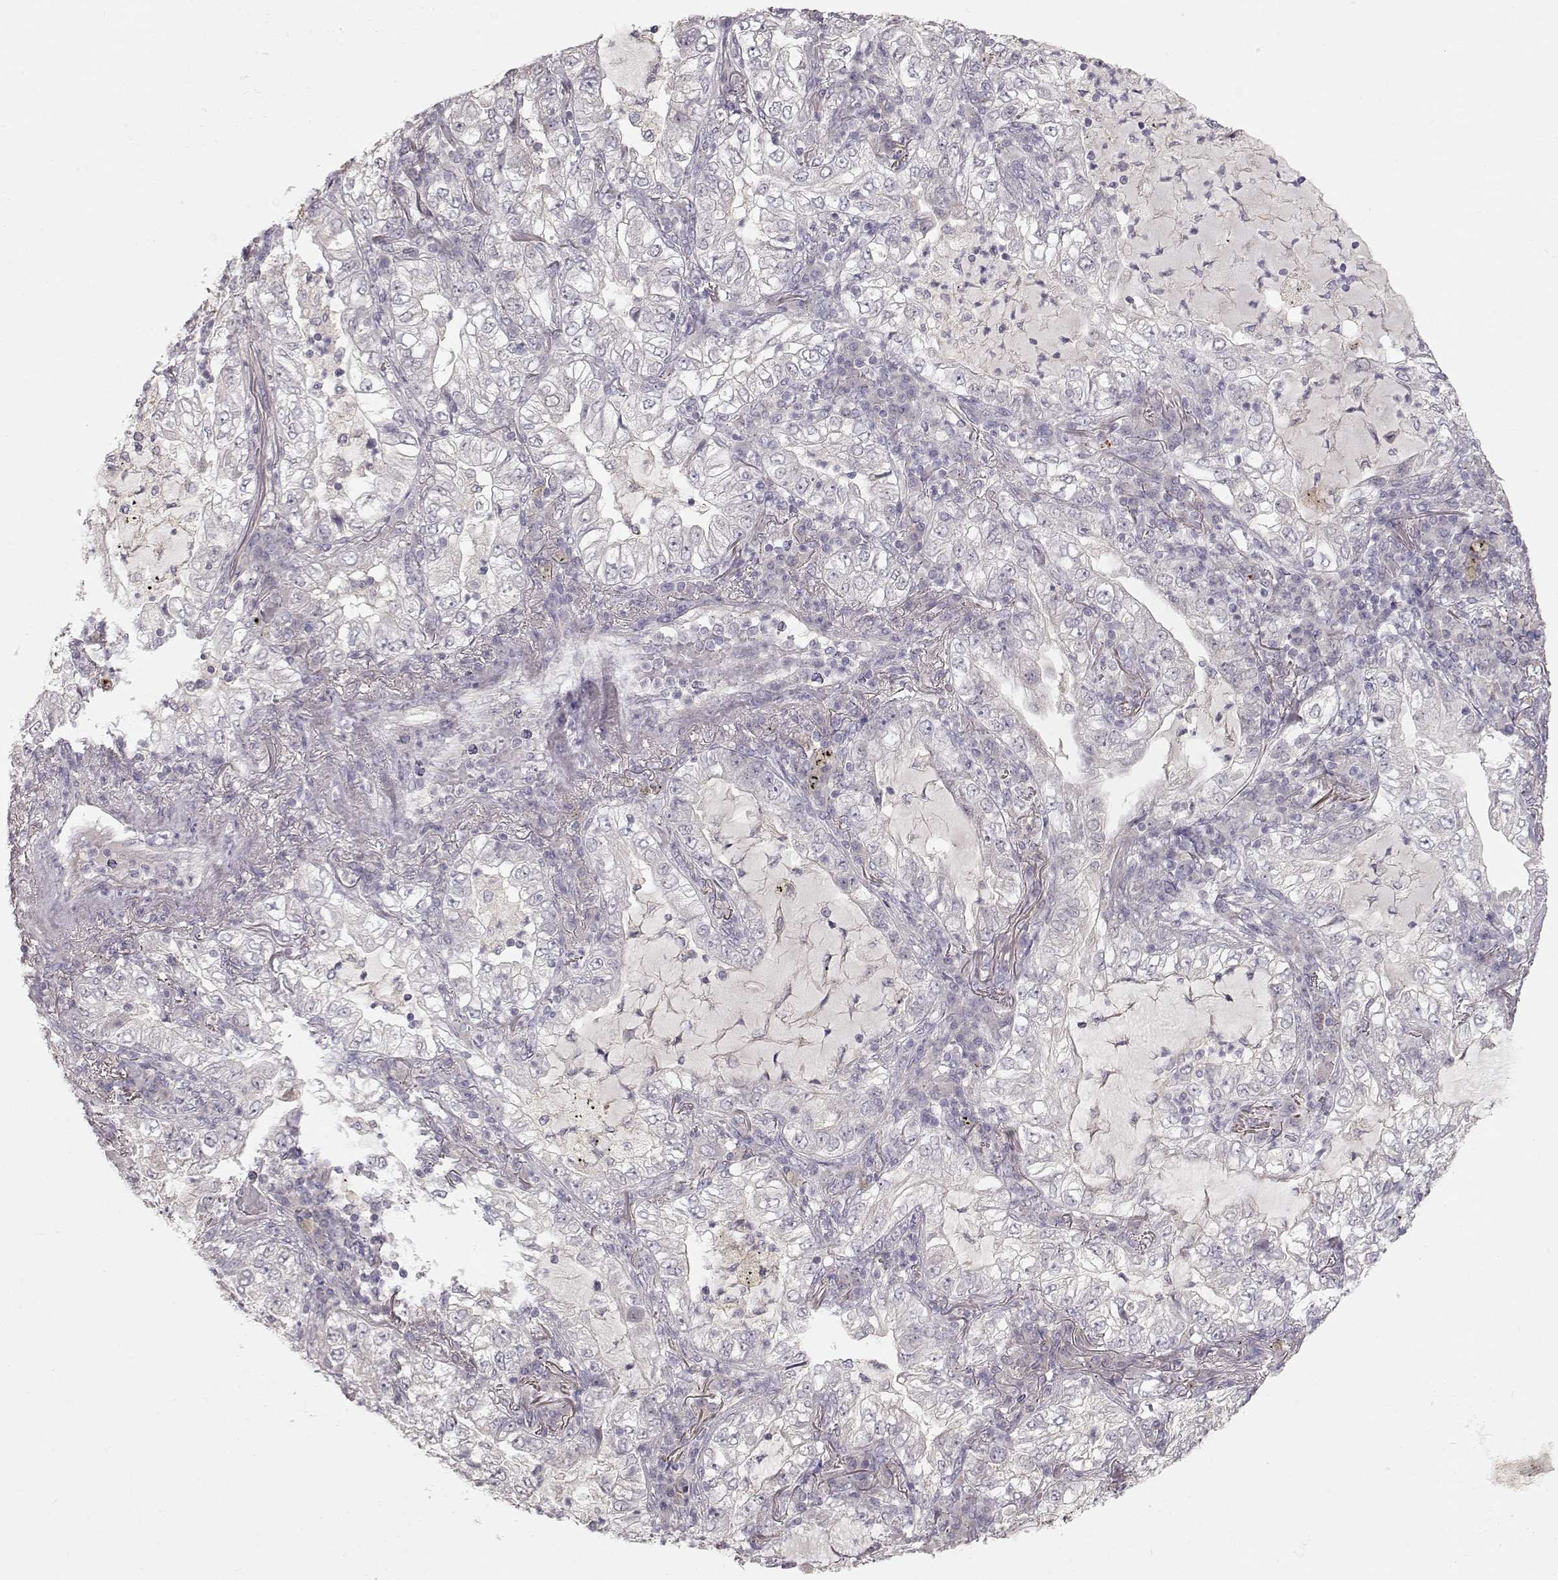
{"staining": {"intensity": "negative", "quantity": "none", "location": "none"}, "tissue": "lung cancer", "cell_type": "Tumor cells", "image_type": "cancer", "snomed": [{"axis": "morphology", "description": "Adenocarcinoma, NOS"}, {"axis": "topography", "description": "Lung"}], "caption": "An IHC photomicrograph of lung cancer (adenocarcinoma) is shown. There is no staining in tumor cells of lung cancer (adenocarcinoma).", "gene": "ARHGAP8", "patient": {"sex": "female", "age": 73}}